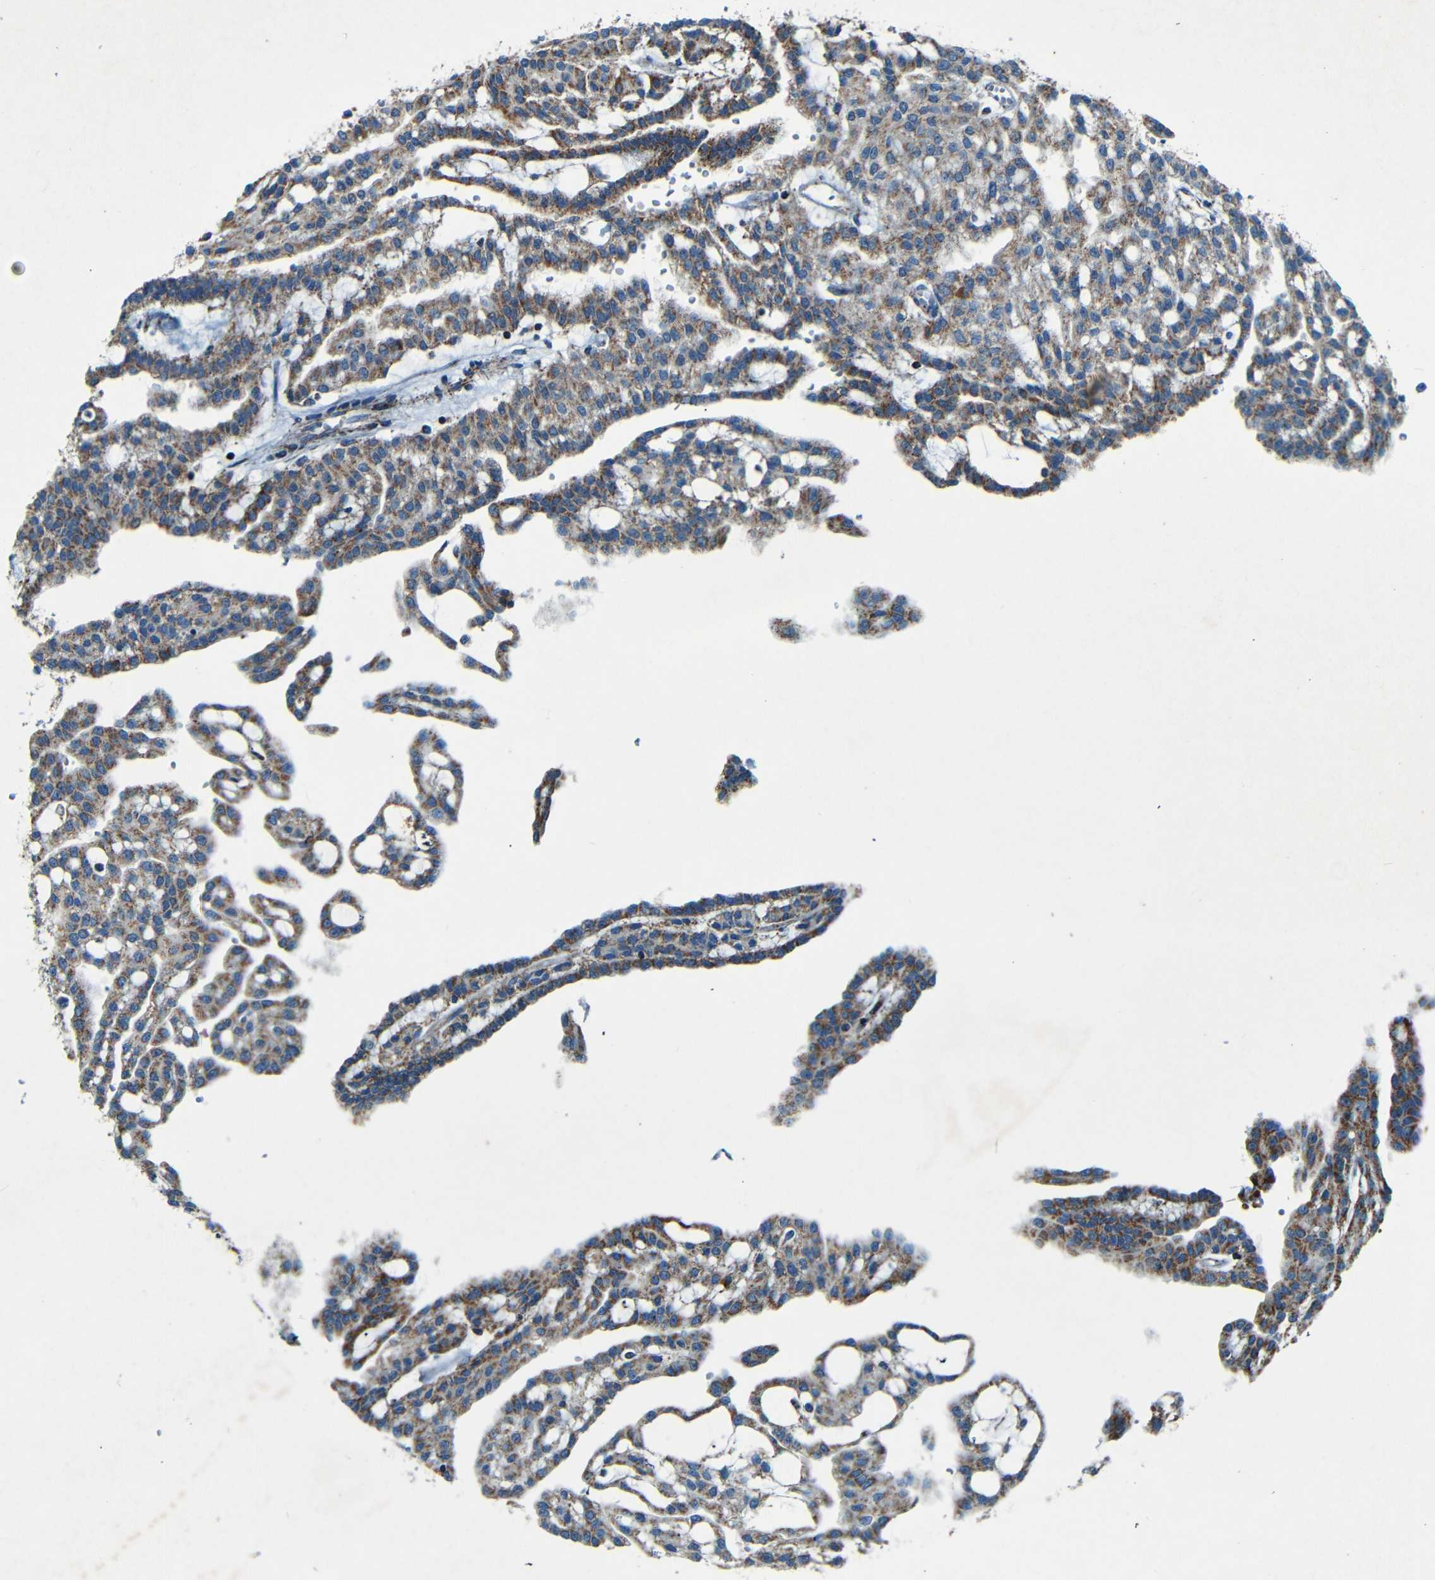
{"staining": {"intensity": "moderate", "quantity": ">75%", "location": "cytoplasmic/membranous"}, "tissue": "renal cancer", "cell_type": "Tumor cells", "image_type": "cancer", "snomed": [{"axis": "morphology", "description": "Adenocarcinoma, NOS"}, {"axis": "topography", "description": "Kidney"}], "caption": "Immunohistochemical staining of adenocarcinoma (renal) exhibits moderate cytoplasmic/membranous protein expression in approximately >75% of tumor cells.", "gene": "WSCD2", "patient": {"sex": "male", "age": 63}}